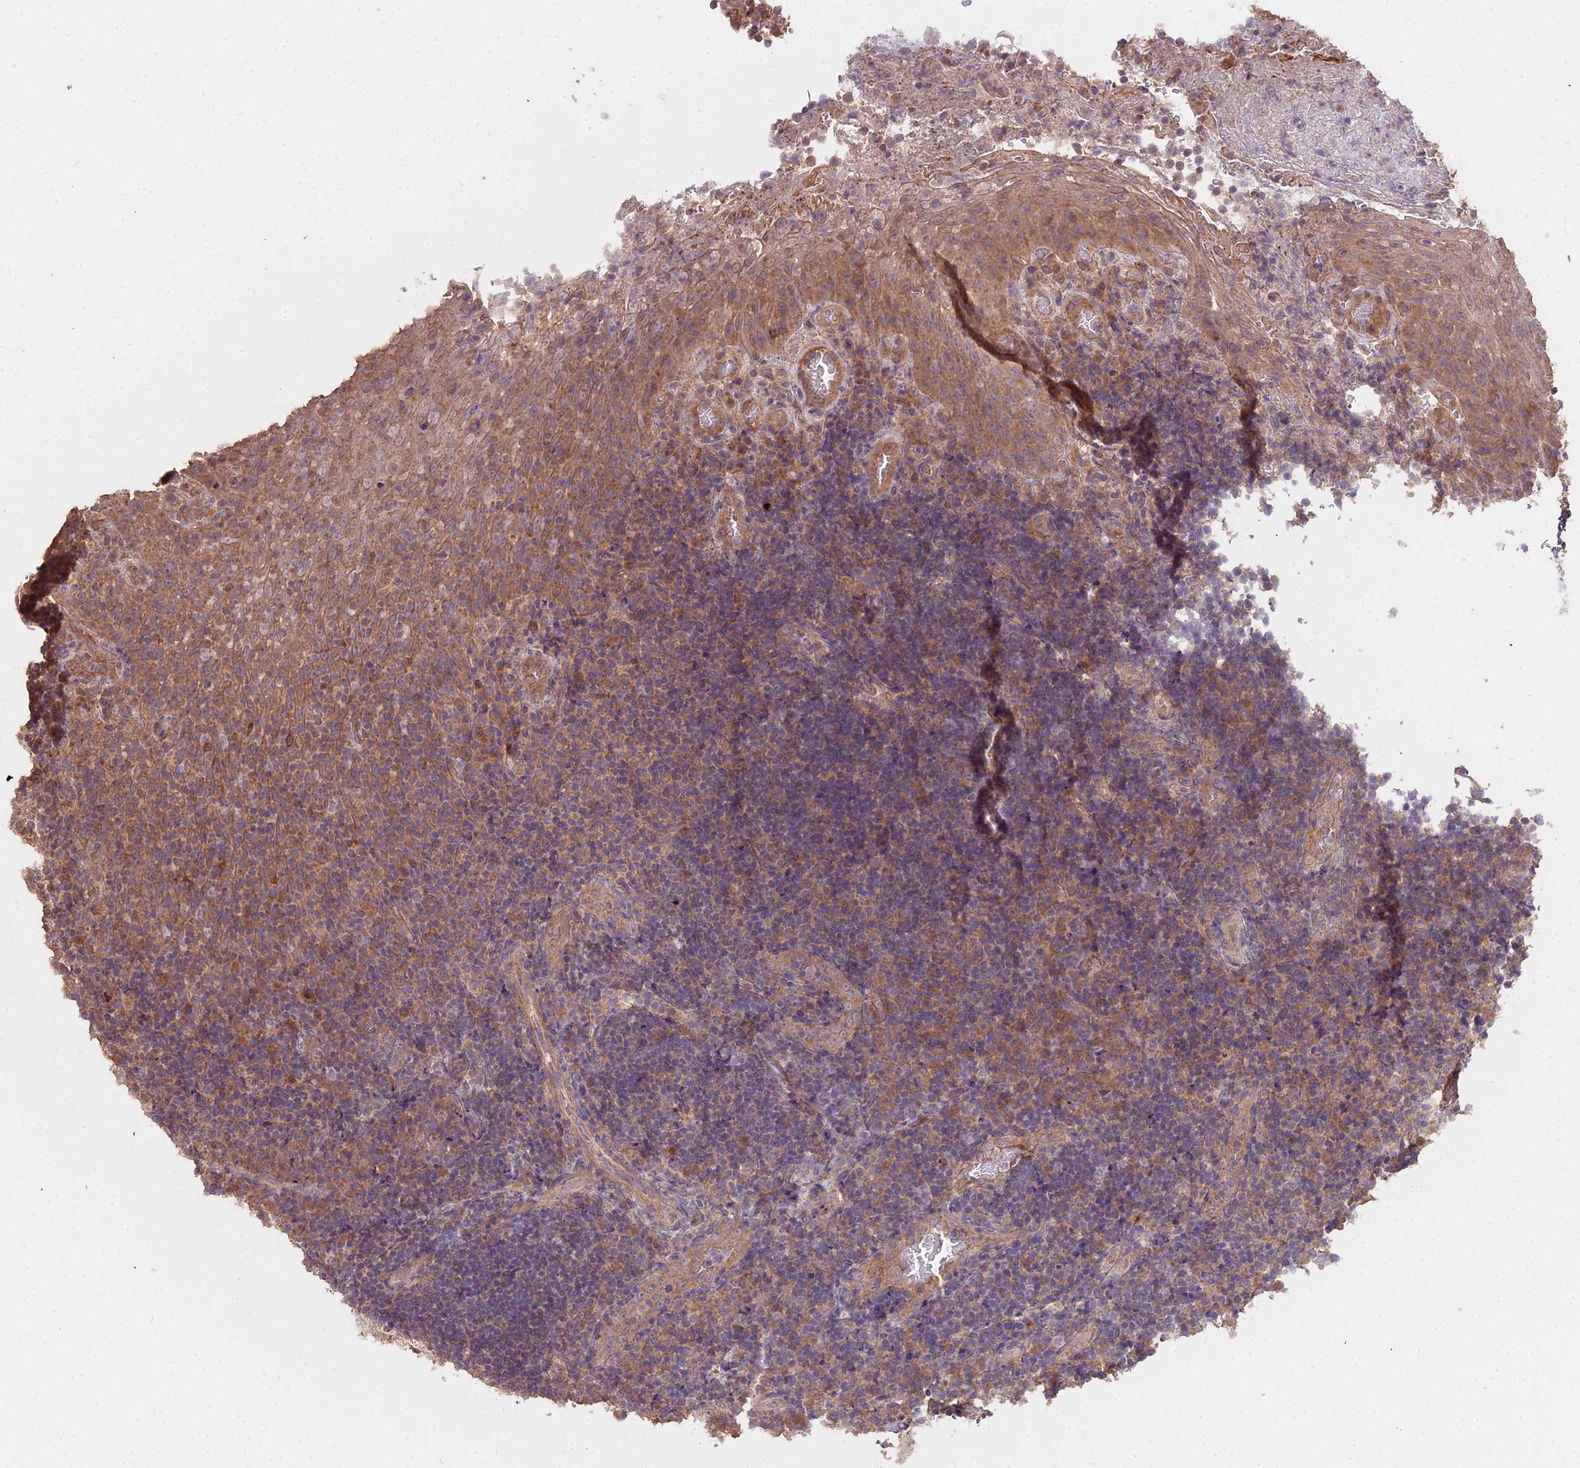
{"staining": {"intensity": "moderate", "quantity": "25%-75%", "location": "cytoplasmic/membranous"}, "tissue": "tonsil", "cell_type": "Germinal center cells", "image_type": "normal", "snomed": [{"axis": "morphology", "description": "Normal tissue, NOS"}, {"axis": "topography", "description": "Tonsil"}], "caption": "The immunohistochemical stain labels moderate cytoplasmic/membranous staining in germinal center cells of normal tonsil.", "gene": "METTL13", "patient": {"sex": "male", "age": 17}}